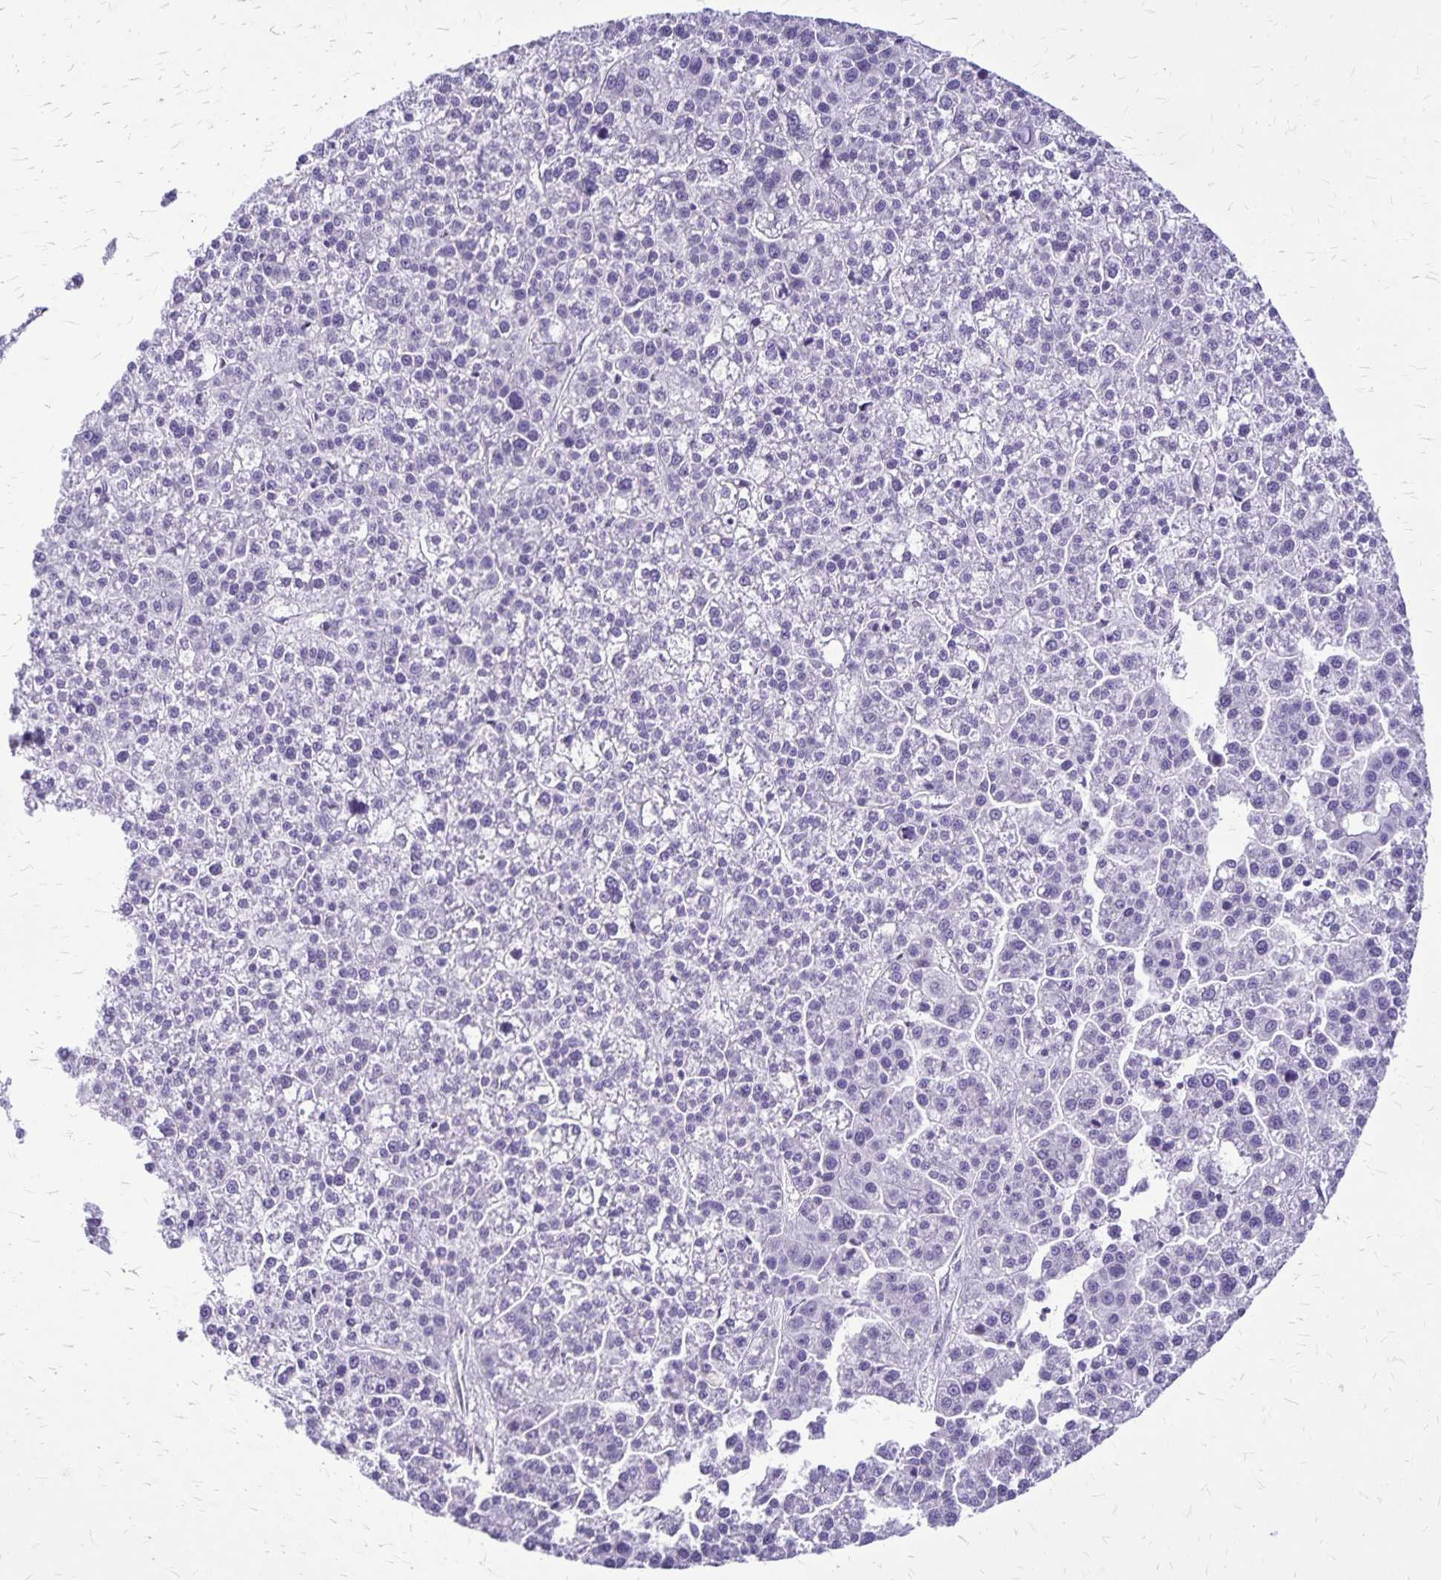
{"staining": {"intensity": "negative", "quantity": "none", "location": "none"}, "tissue": "liver cancer", "cell_type": "Tumor cells", "image_type": "cancer", "snomed": [{"axis": "morphology", "description": "Carcinoma, Hepatocellular, NOS"}, {"axis": "topography", "description": "Liver"}], "caption": "Protein analysis of liver hepatocellular carcinoma displays no significant expression in tumor cells.", "gene": "GP9", "patient": {"sex": "female", "age": 58}}